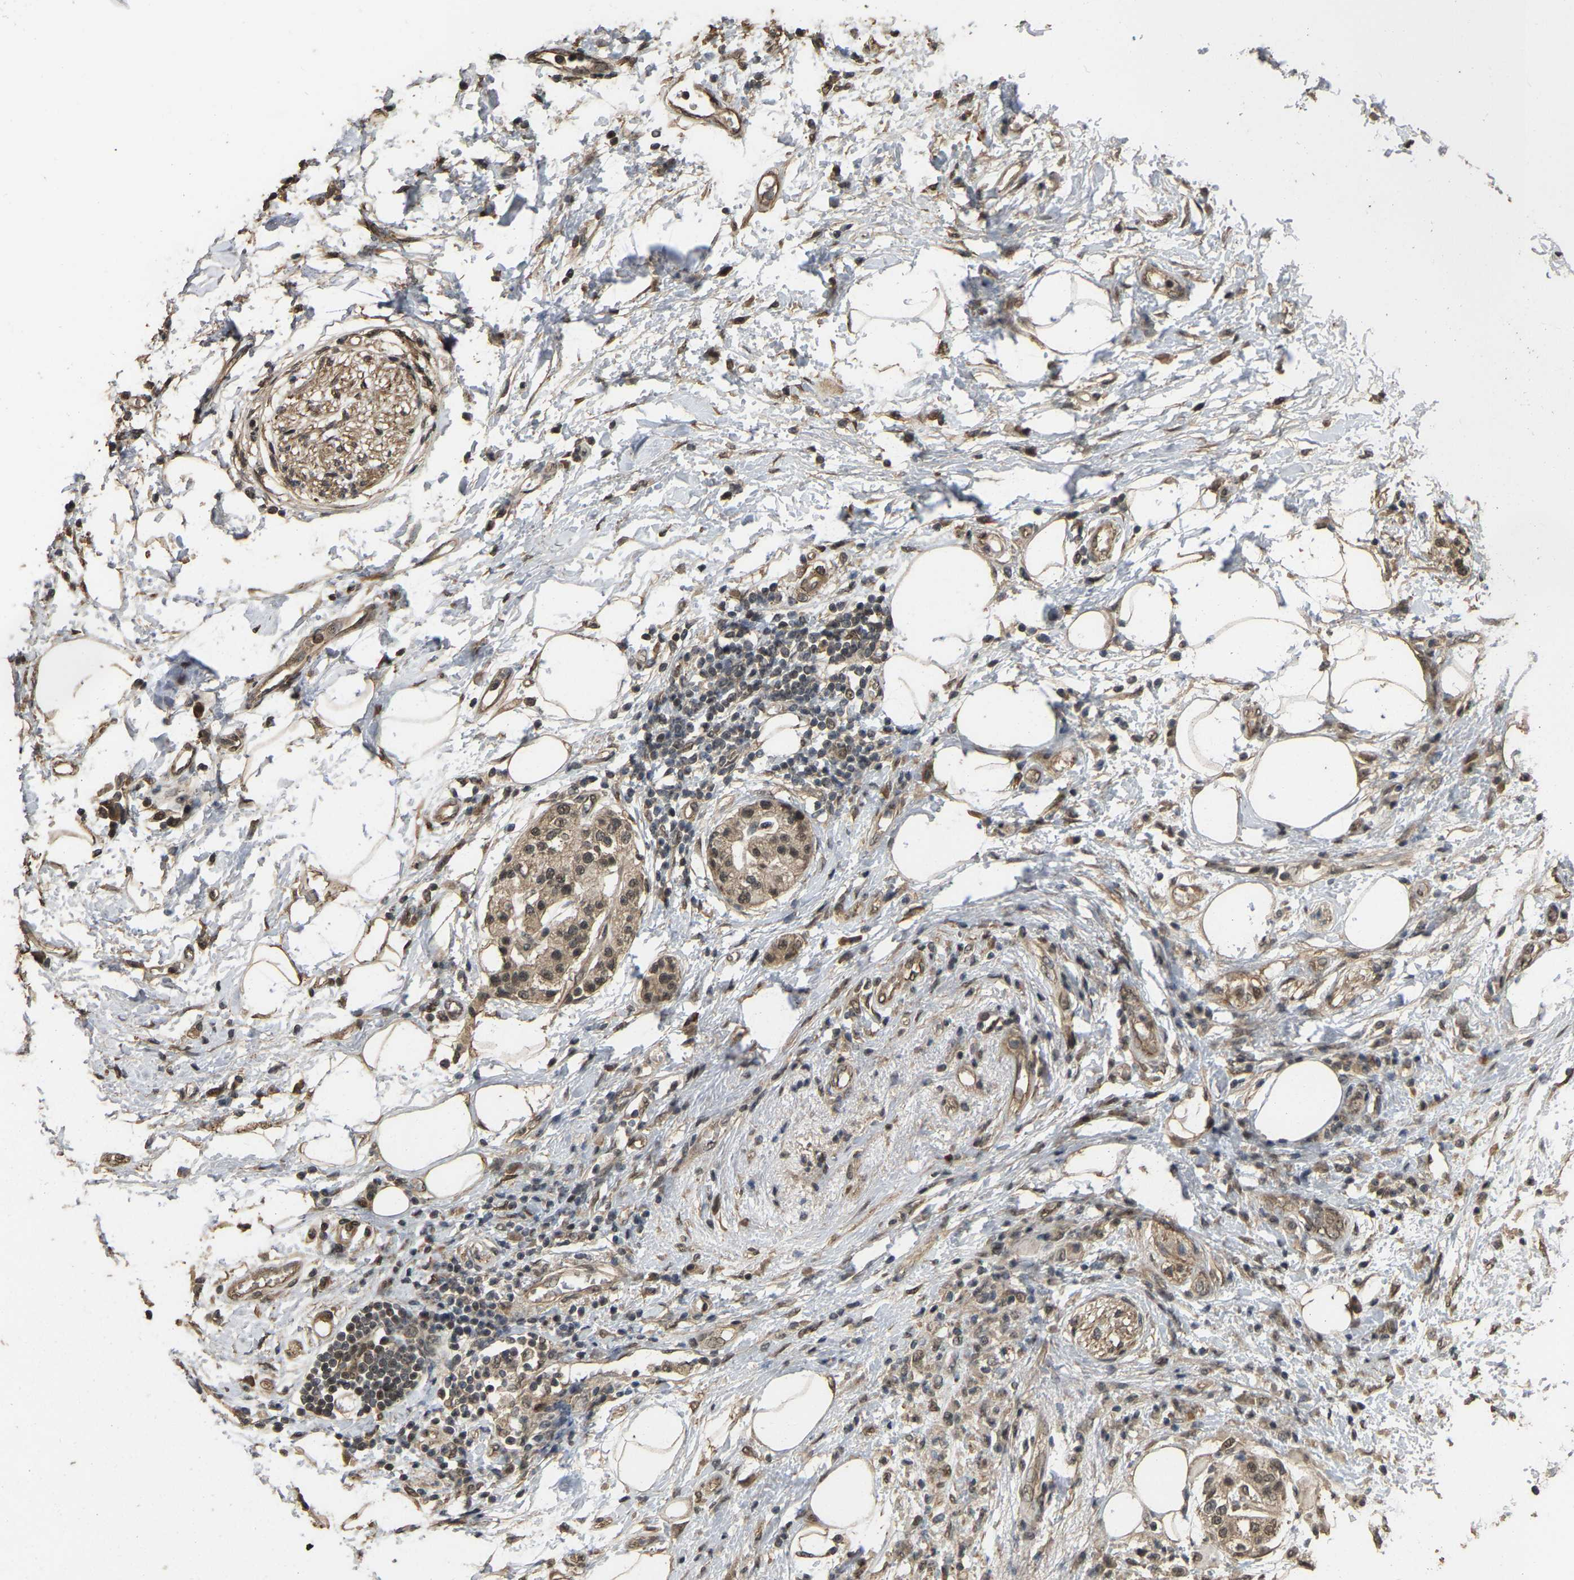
{"staining": {"intensity": "moderate", "quantity": ">75%", "location": "cytoplasmic/membranous,nuclear"}, "tissue": "pancreatic cancer", "cell_type": "Tumor cells", "image_type": "cancer", "snomed": [{"axis": "morphology", "description": "Normal tissue, NOS"}, {"axis": "morphology", "description": "Adenocarcinoma, NOS"}, {"axis": "topography", "description": "Pancreas"}, {"axis": "topography", "description": "Duodenum"}], "caption": "Pancreatic cancer (adenocarcinoma) tissue exhibits moderate cytoplasmic/membranous and nuclear positivity in approximately >75% of tumor cells", "gene": "ARHGAP23", "patient": {"sex": "female", "age": 60}}